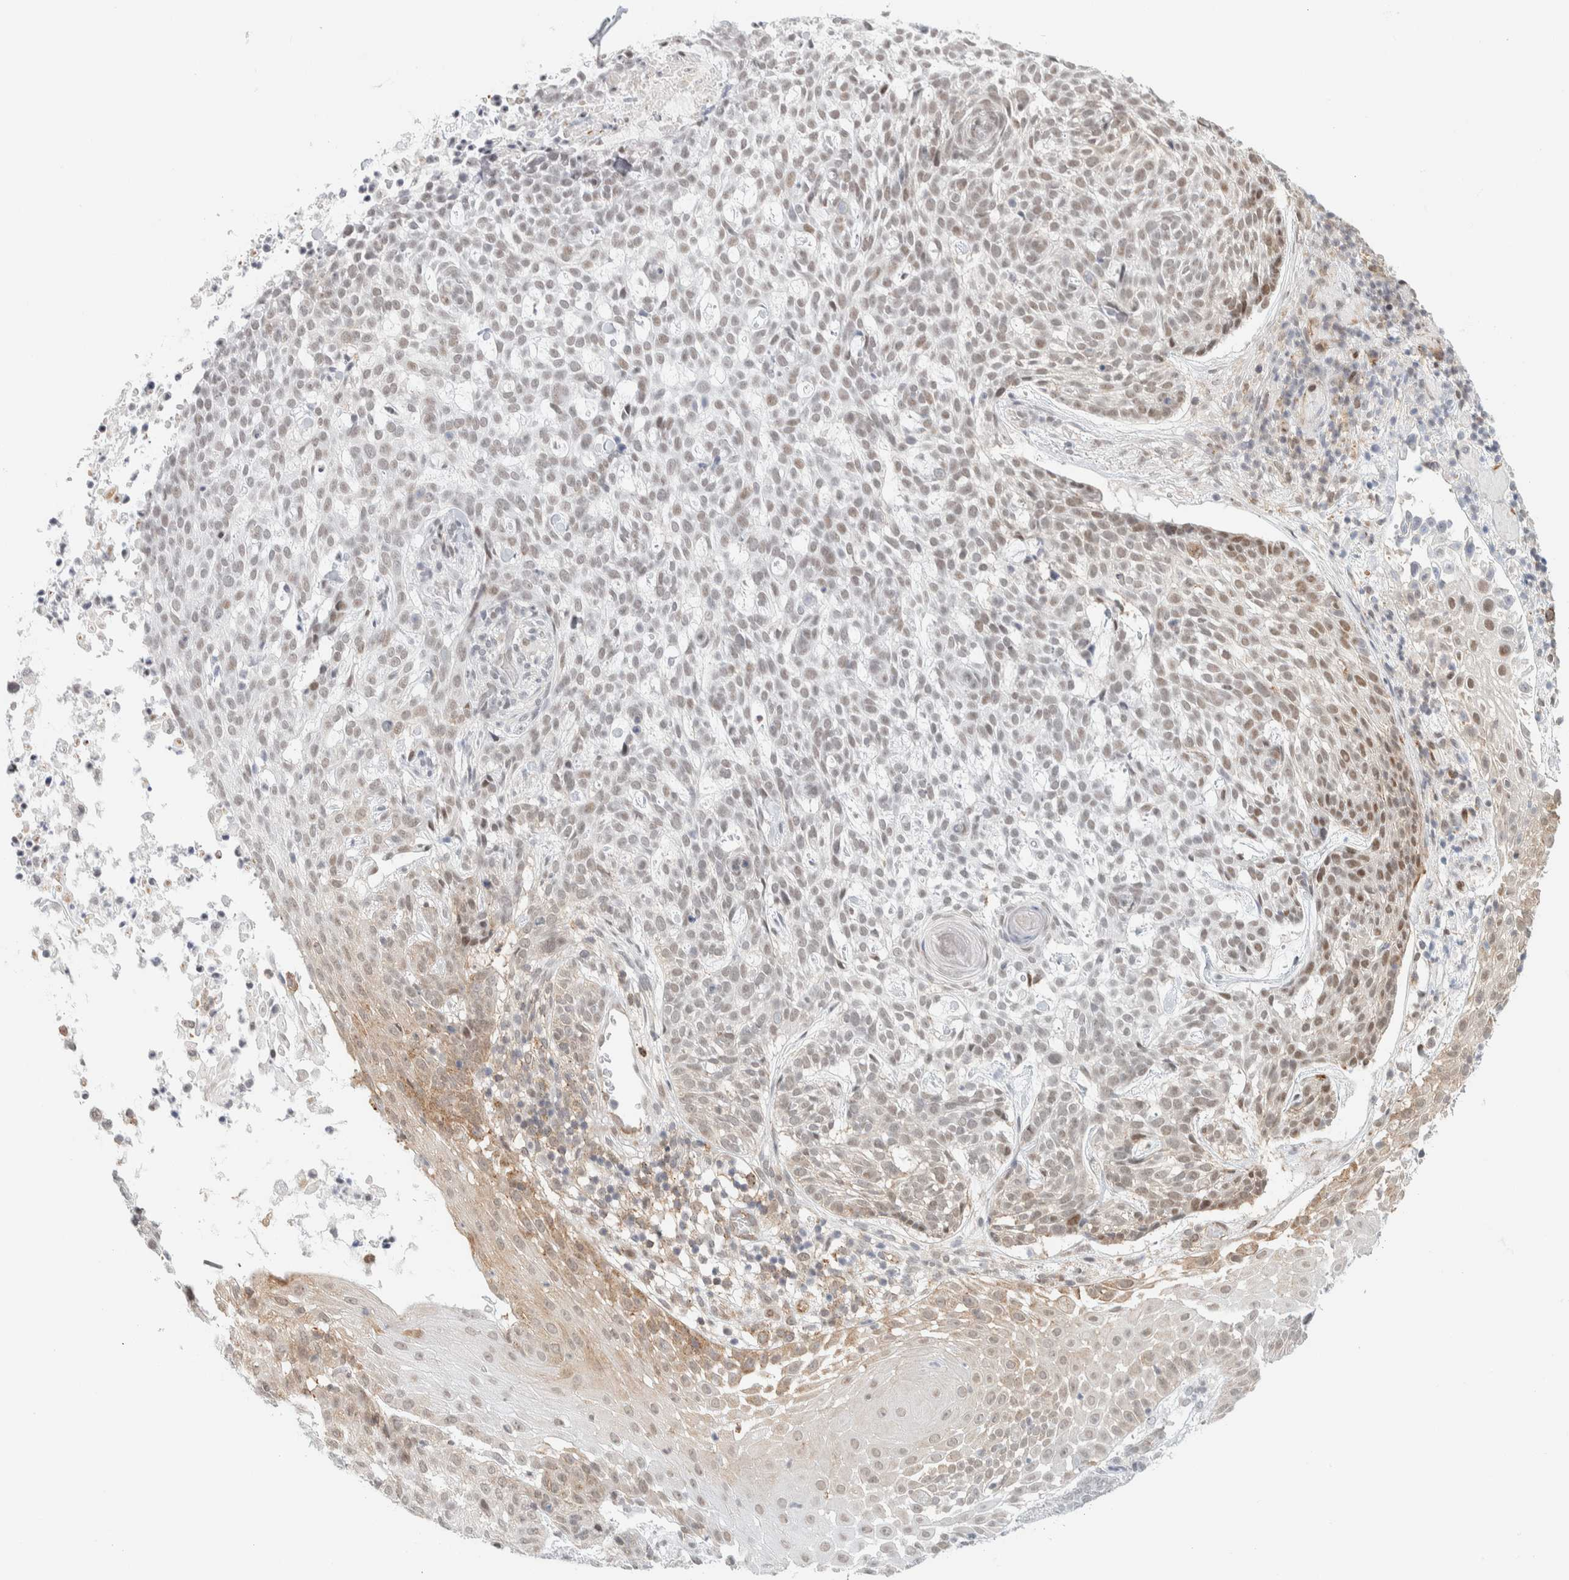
{"staining": {"intensity": "weak", "quantity": "25%-75%", "location": "nuclear"}, "tissue": "skin cancer", "cell_type": "Tumor cells", "image_type": "cancer", "snomed": [{"axis": "morphology", "description": "Basal cell carcinoma"}, {"axis": "topography", "description": "Skin"}], "caption": "Immunohistochemical staining of skin basal cell carcinoma displays weak nuclear protein staining in approximately 25%-75% of tumor cells.", "gene": "CDH17", "patient": {"sex": "female", "age": 64}}